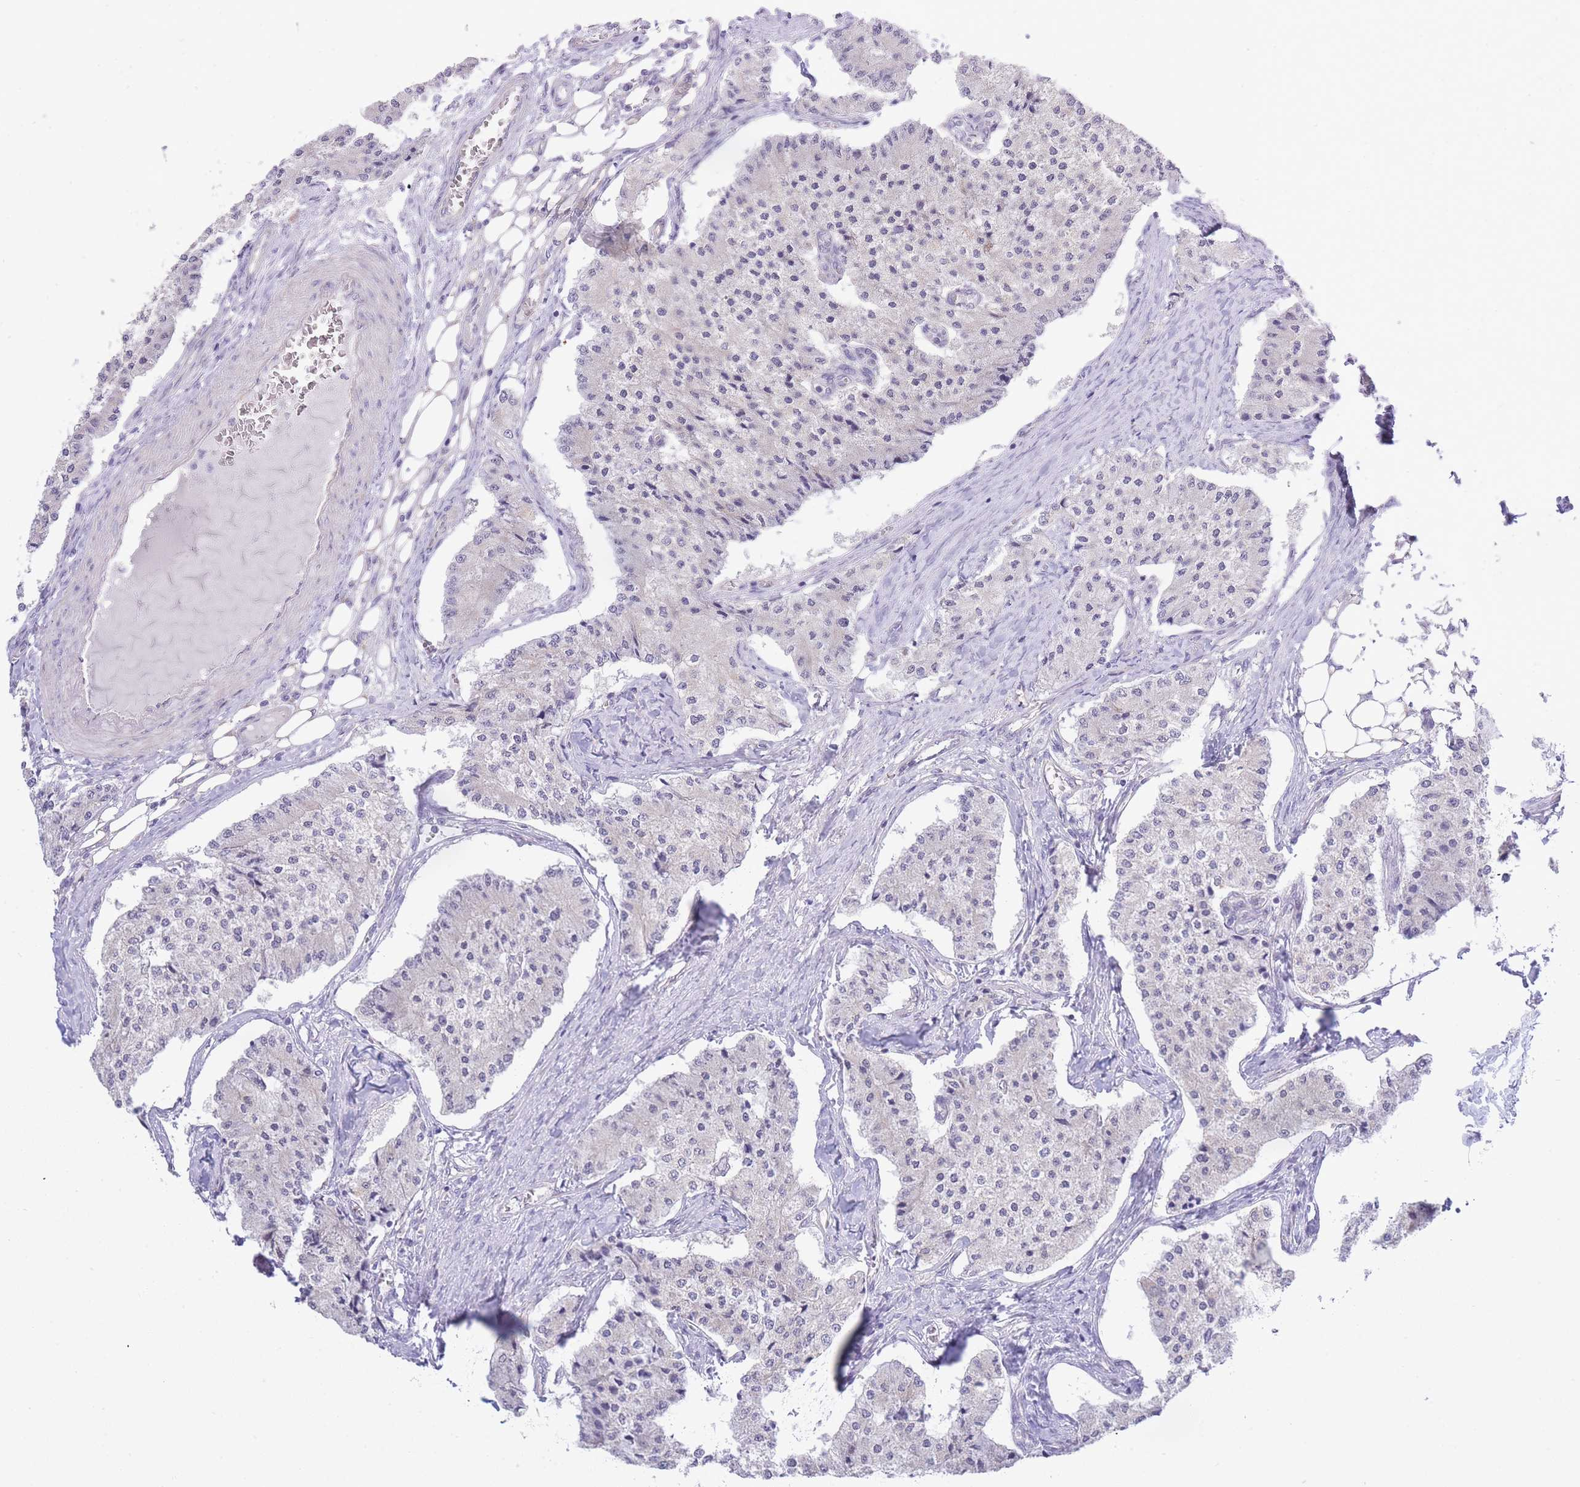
{"staining": {"intensity": "negative", "quantity": "none", "location": "none"}, "tissue": "carcinoid", "cell_type": "Tumor cells", "image_type": "cancer", "snomed": [{"axis": "morphology", "description": "Carcinoid, malignant, NOS"}, {"axis": "topography", "description": "Colon"}], "caption": "This is an immunohistochemistry histopathology image of malignant carcinoid. There is no expression in tumor cells.", "gene": "CTBP1", "patient": {"sex": "female", "age": 52}}